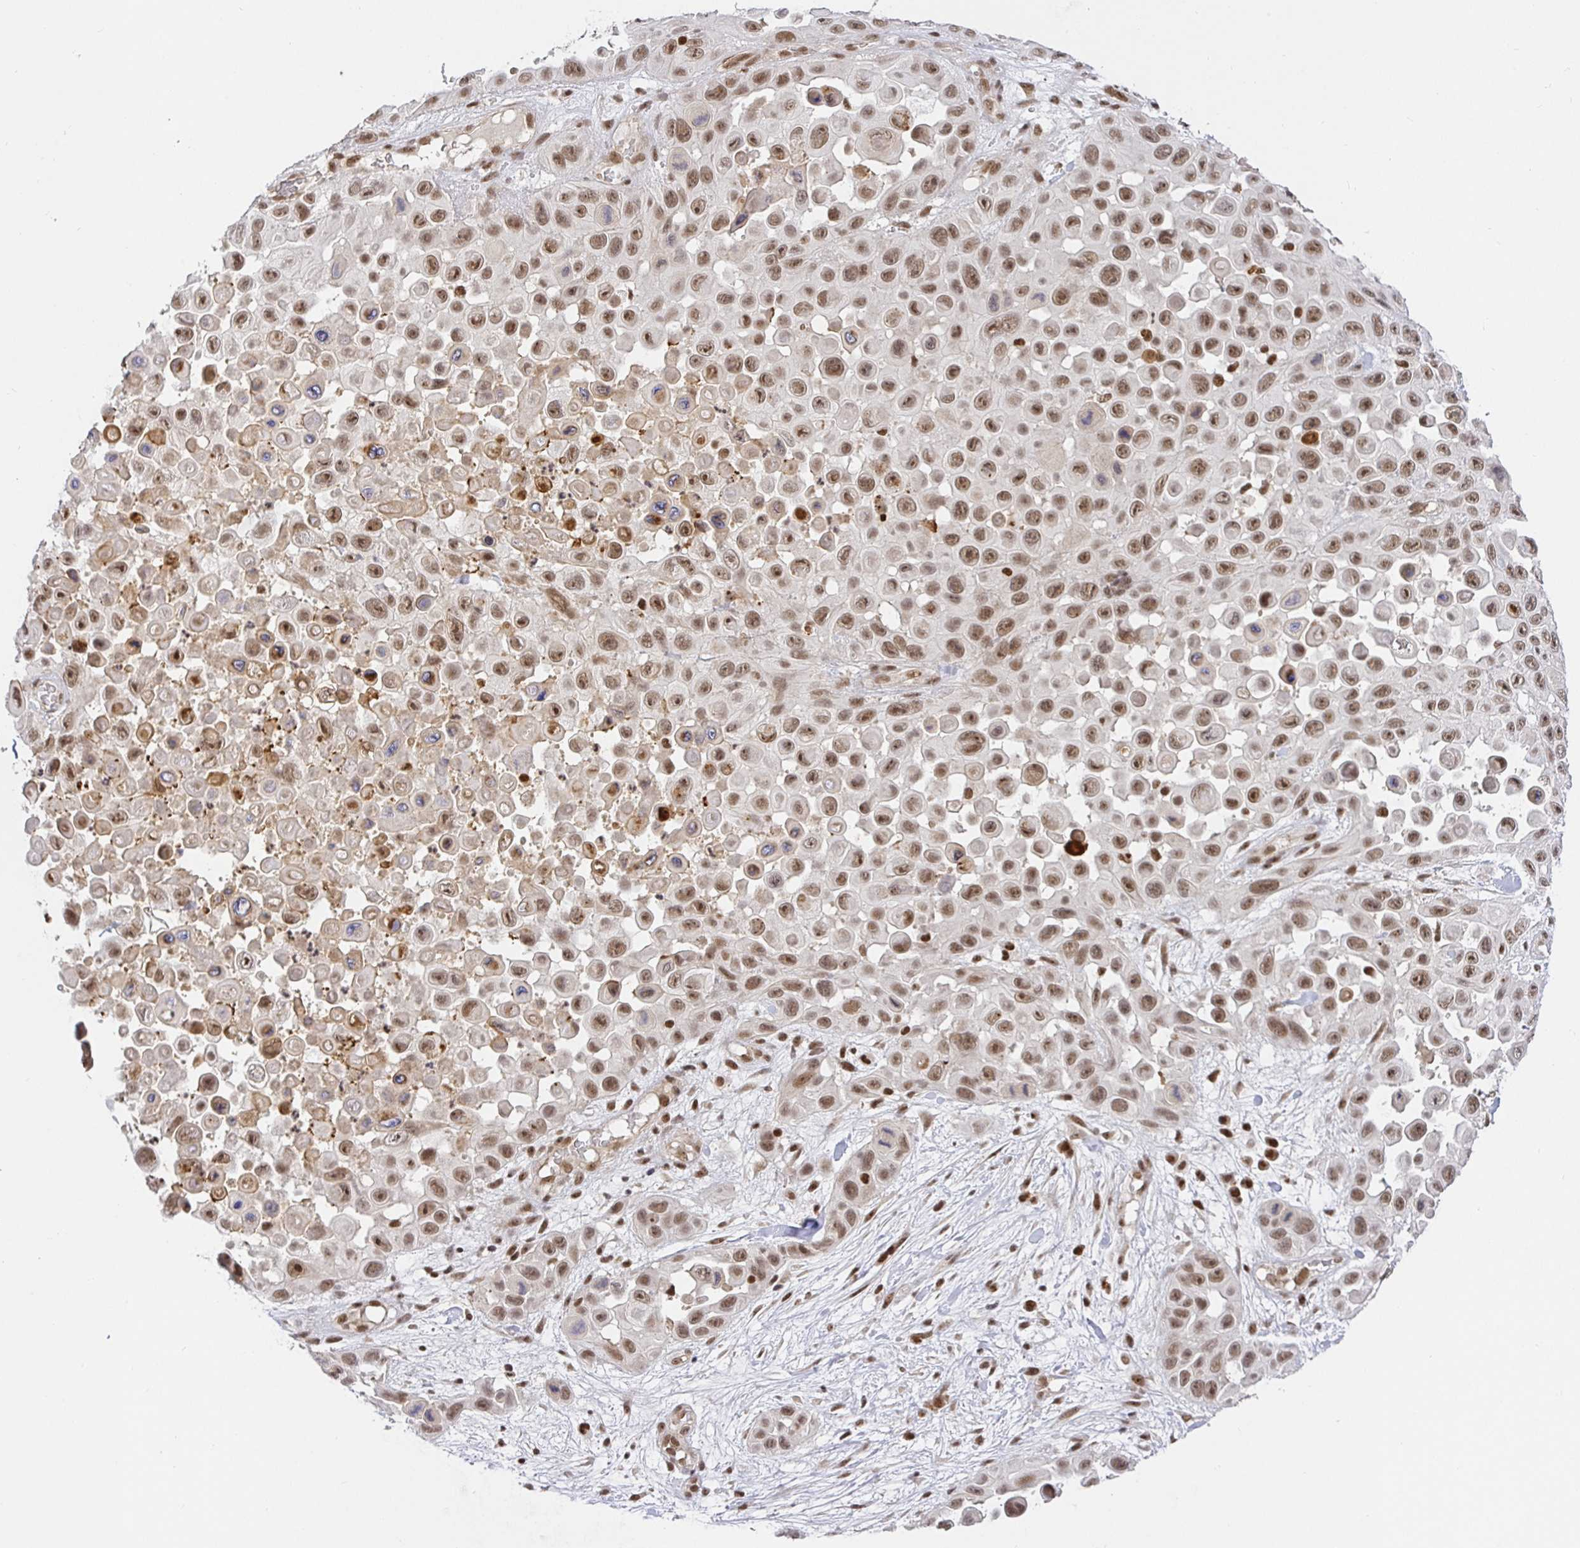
{"staining": {"intensity": "moderate", "quantity": ">75%", "location": "nuclear"}, "tissue": "skin cancer", "cell_type": "Tumor cells", "image_type": "cancer", "snomed": [{"axis": "morphology", "description": "Squamous cell carcinoma, NOS"}, {"axis": "topography", "description": "Skin"}], "caption": "Skin cancer (squamous cell carcinoma) stained for a protein (brown) displays moderate nuclear positive positivity in approximately >75% of tumor cells.", "gene": "USF1", "patient": {"sex": "male", "age": 81}}